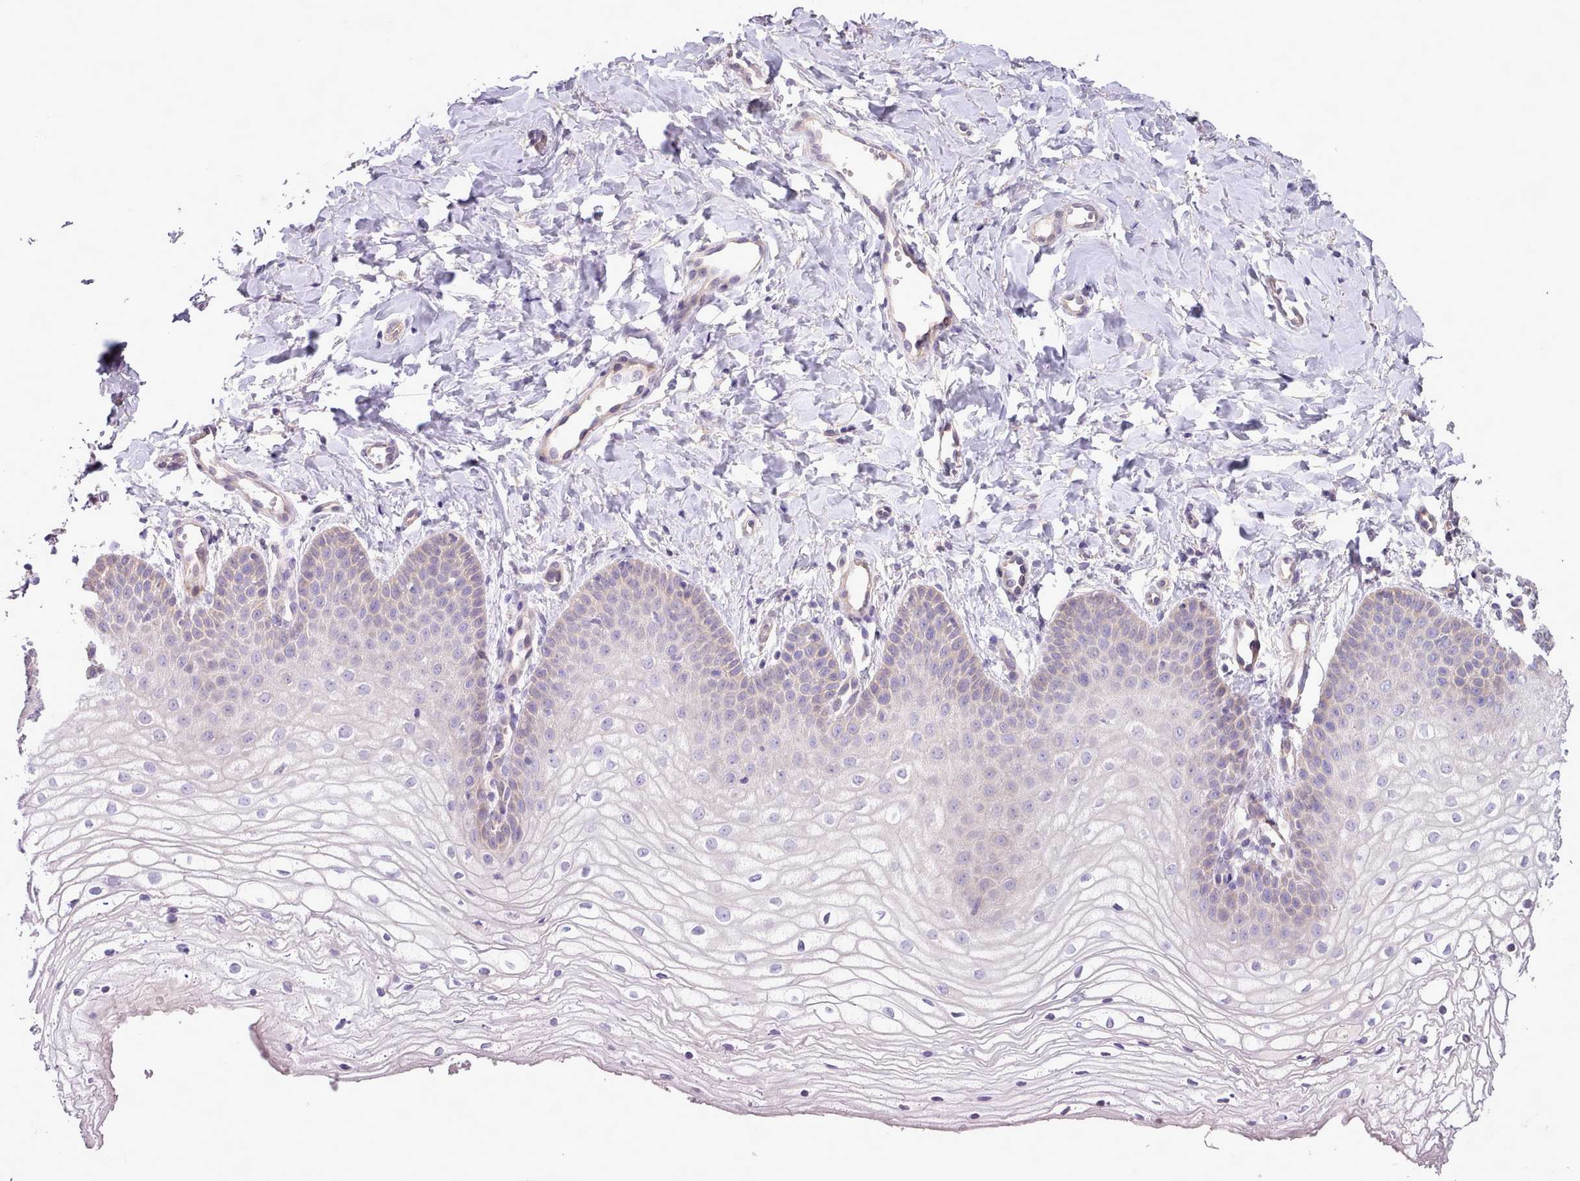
{"staining": {"intensity": "weak", "quantity": "<25%", "location": "cytoplasmic/membranous"}, "tissue": "vagina", "cell_type": "Squamous epithelial cells", "image_type": "normal", "snomed": [{"axis": "morphology", "description": "Normal tissue, NOS"}, {"axis": "topography", "description": "Vagina"}], "caption": "A photomicrograph of vagina stained for a protein shows no brown staining in squamous epithelial cells. Brightfield microscopy of immunohistochemistry (IHC) stained with DAB (brown) and hematoxylin (blue), captured at high magnification.", "gene": "SETX", "patient": {"sex": "female", "age": 68}}